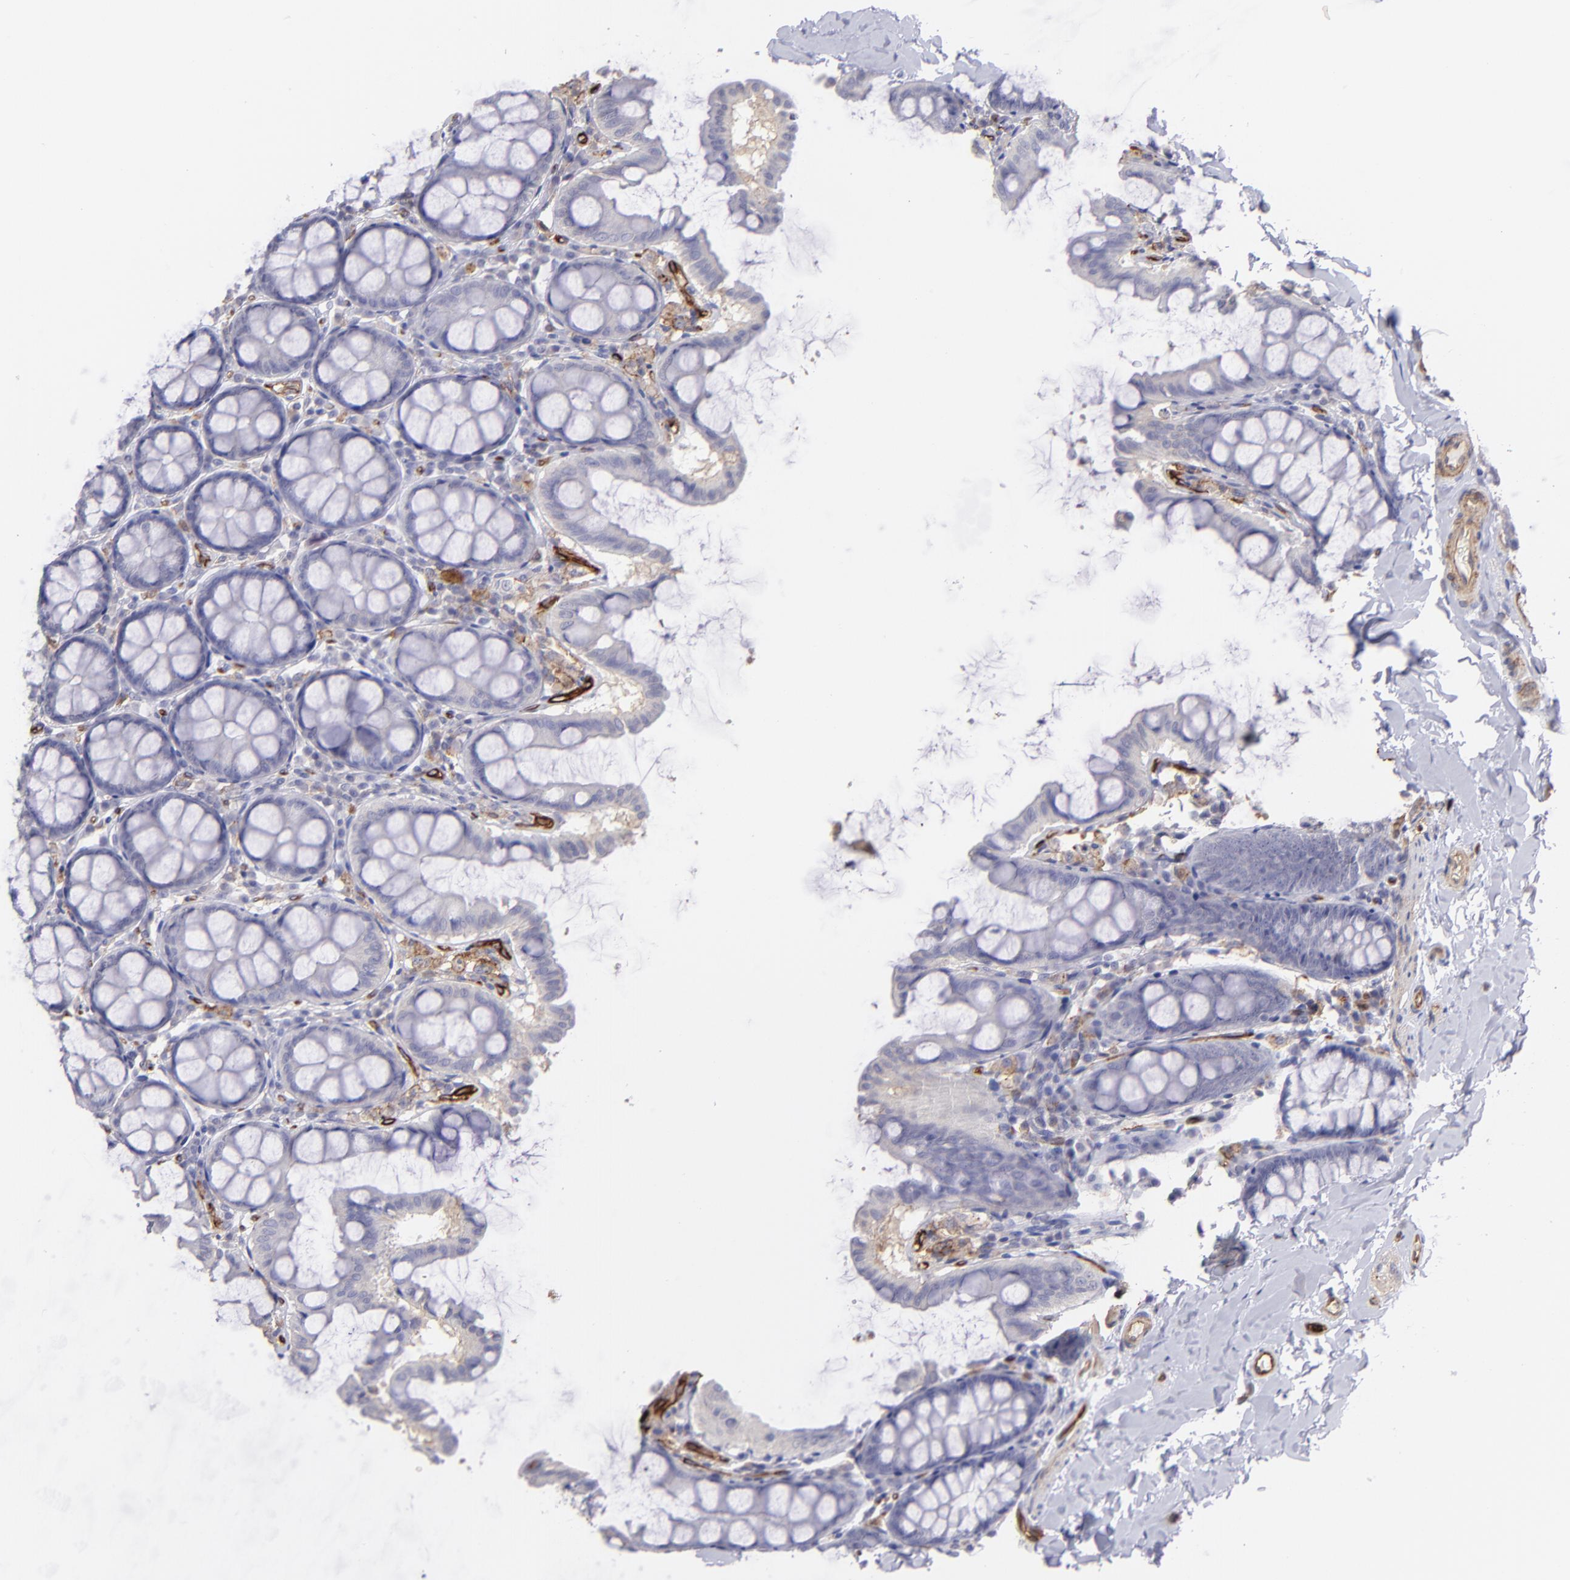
{"staining": {"intensity": "moderate", "quantity": ">75%", "location": "cytoplasmic/membranous"}, "tissue": "colon", "cell_type": "Endothelial cells", "image_type": "normal", "snomed": [{"axis": "morphology", "description": "Normal tissue, NOS"}, {"axis": "topography", "description": "Colon"}], "caption": "The photomicrograph shows staining of normal colon, revealing moderate cytoplasmic/membranous protein positivity (brown color) within endothelial cells. (DAB (3,3'-diaminobenzidine) IHC with brightfield microscopy, high magnification).", "gene": "DYSF", "patient": {"sex": "female", "age": 61}}